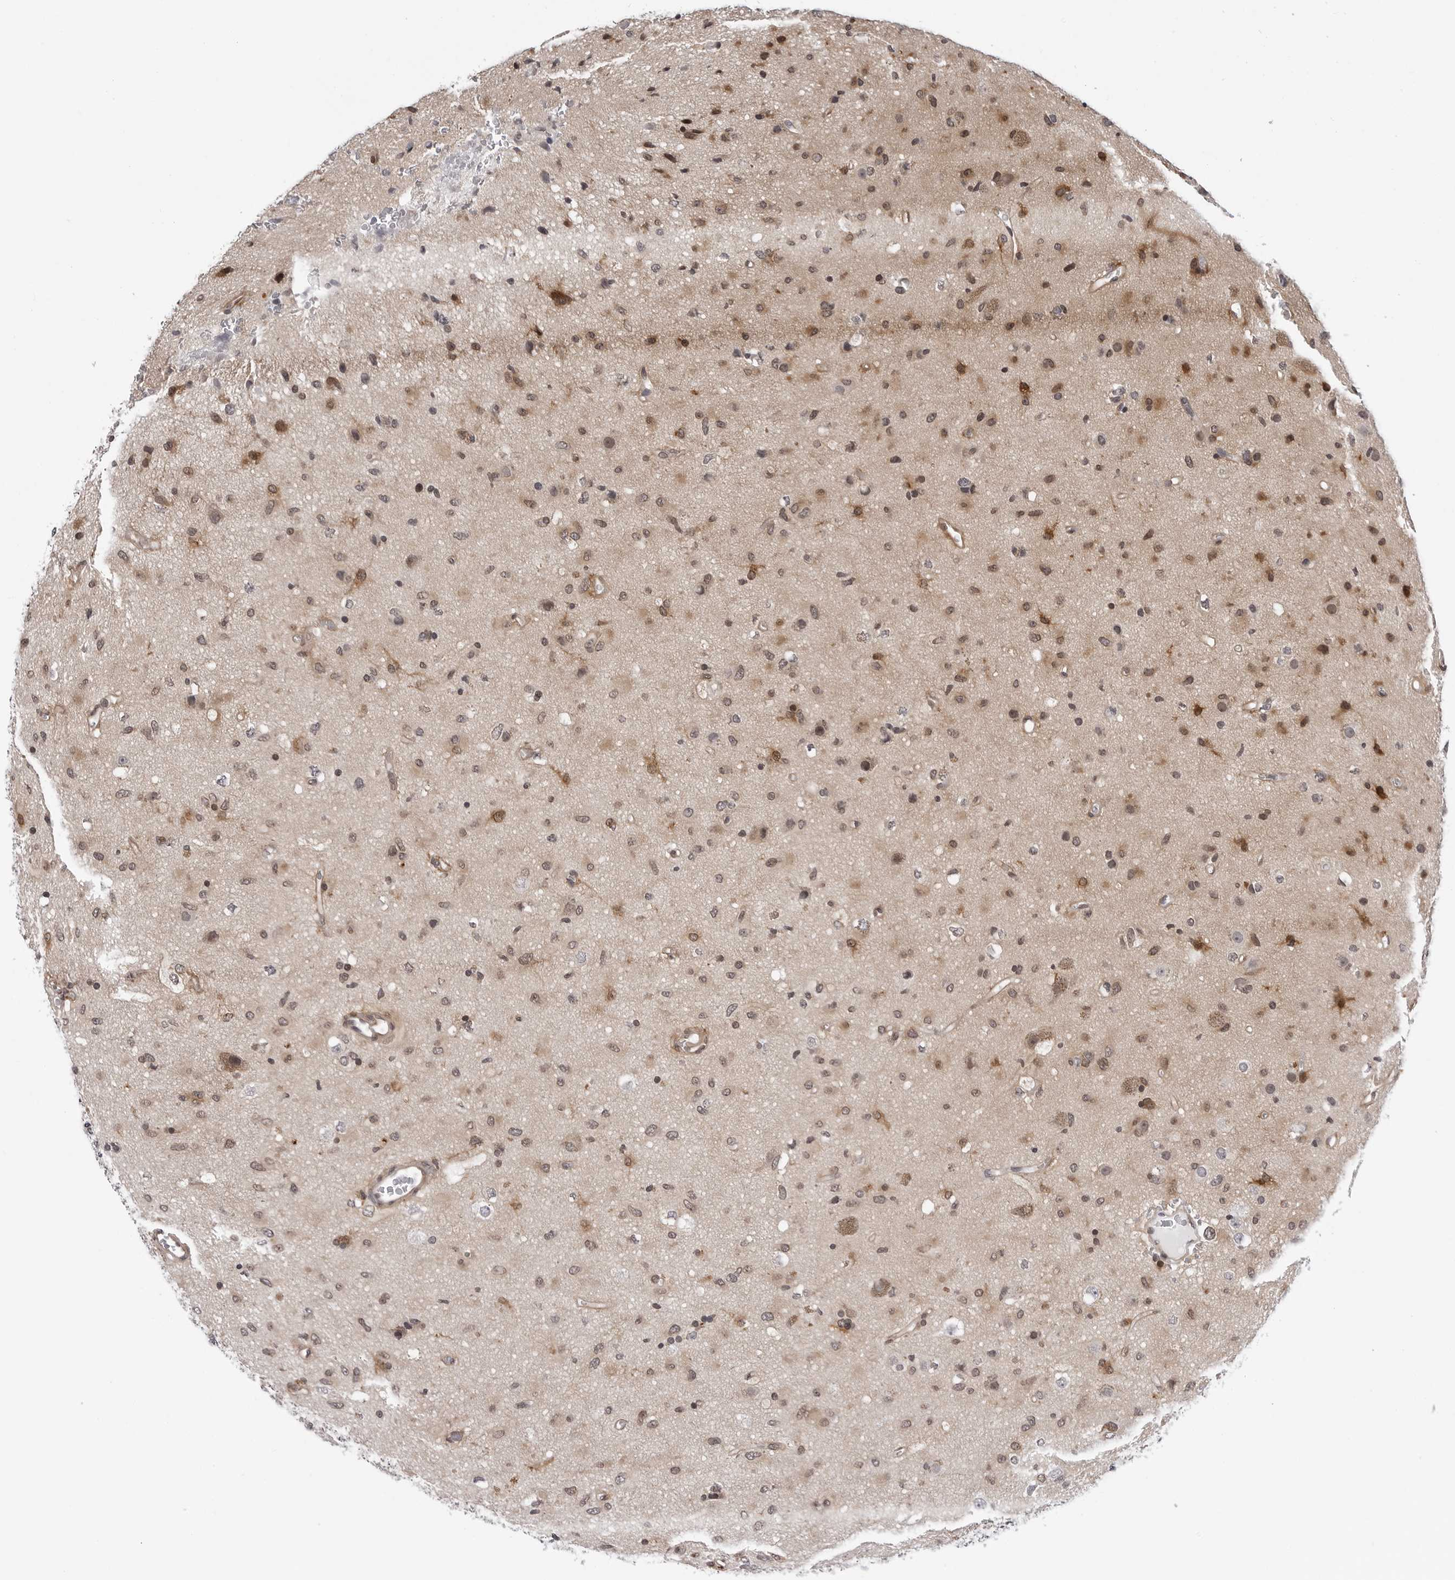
{"staining": {"intensity": "moderate", "quantity": ">75%", "location": "cytoplasmic/membranous,nuclear"}, "tissue": "glioma", "cell_type": "Tumor cells", "image_type": "cancer", "snomed": [{"axis": "morphology", "description": "Glioma, malignant, Low grade"}, {"axis": "topography", "description": "Brain"}], "caption": "Human malignant glioma (low-grade) stained with a brown dye exhibits moderate cytoplasmic/membranous and nuclear positive expression in about >75% of tumor cells.", "gene": "KIAA1614", "patient": {"sex": "male", "age": 77}}